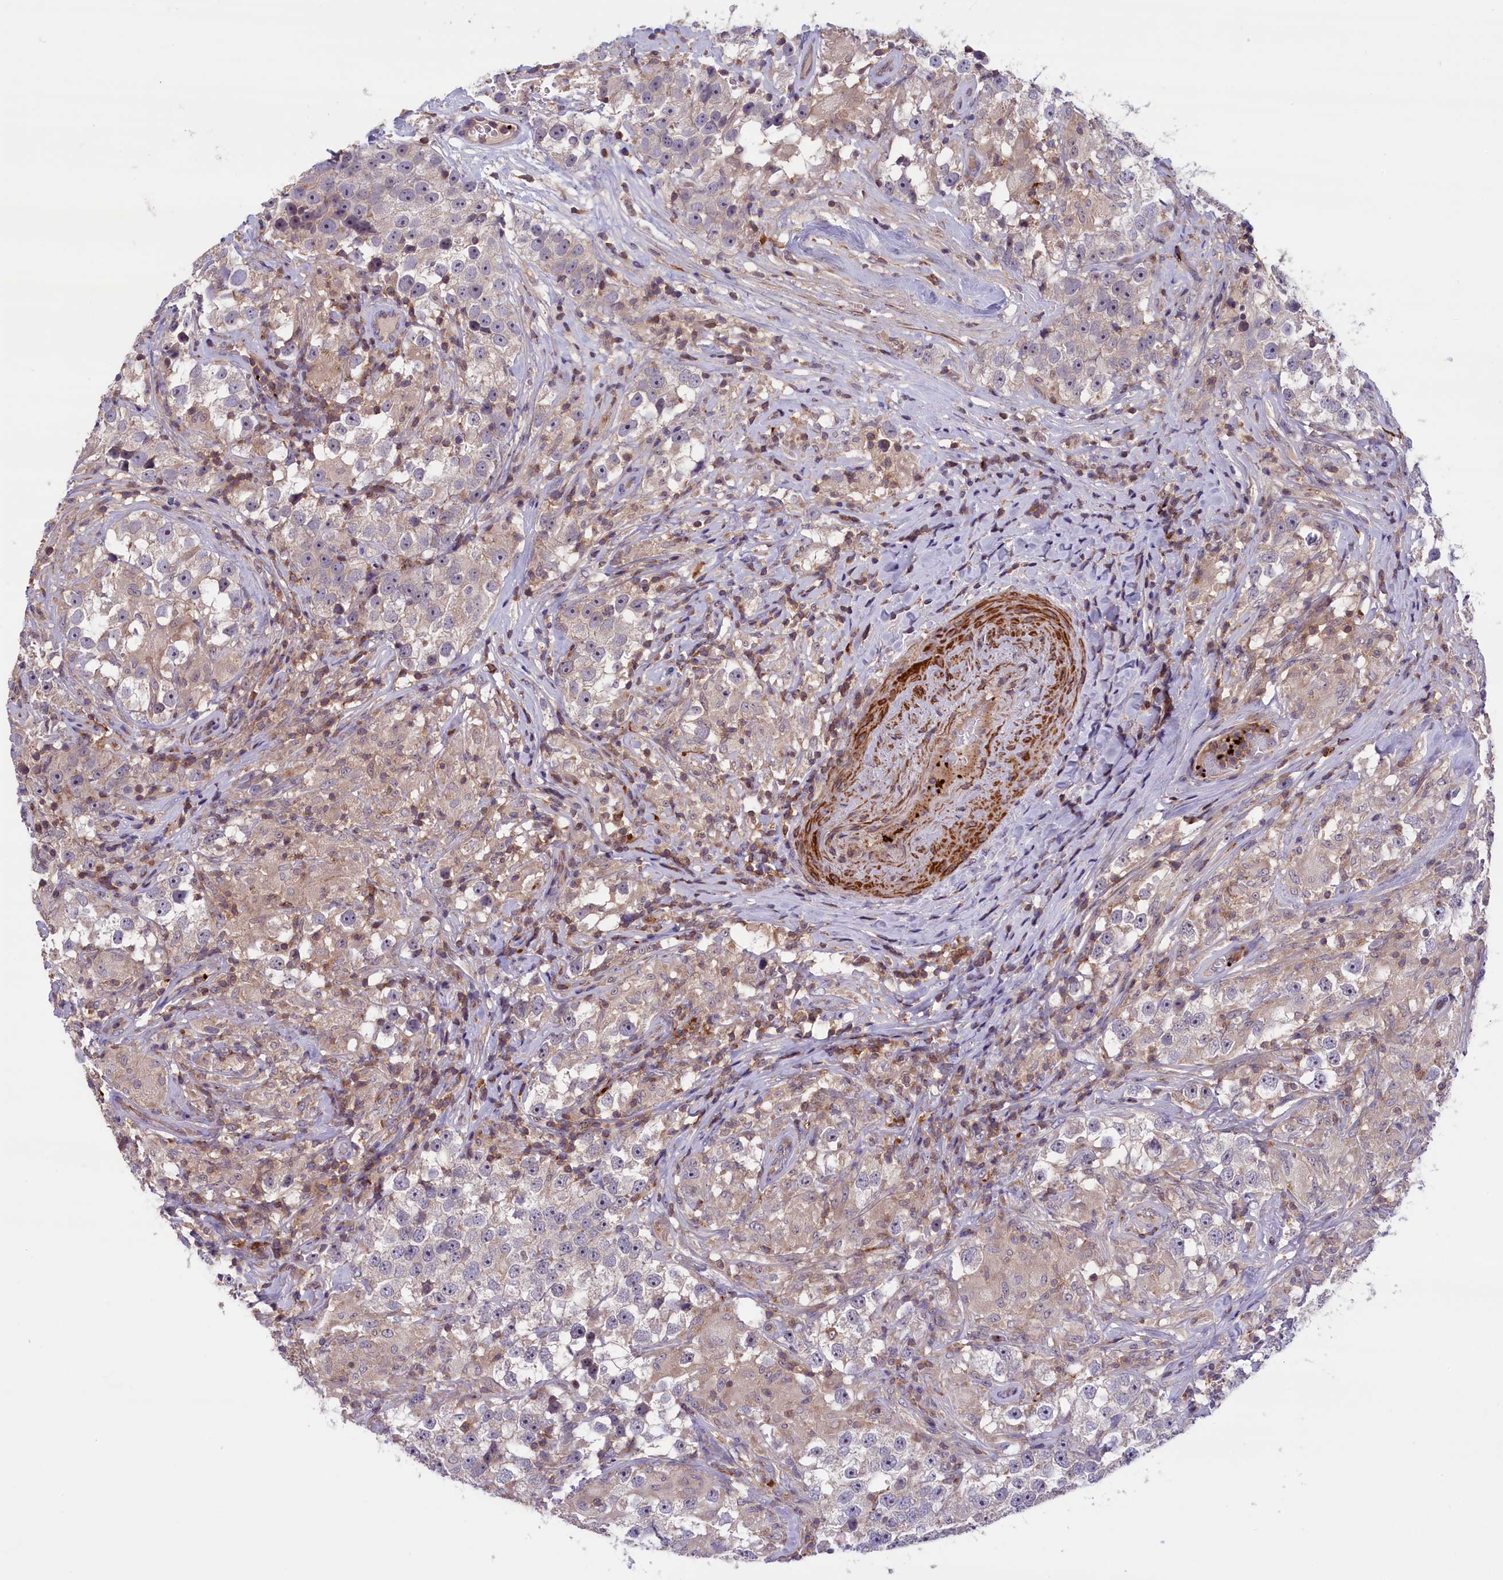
{"staining": {"intensity": "weak", "quantity": "<25%", "location": "cytoplasmic/membranous"}, "tissue": "testis cancer", "cell_type": "Tumor cells", "image_type": "cancer", "snomed": [{"axis": "morphology", "description": "Seminoma, NOS"}, {"axis": "topography", "description": "Testis"}], "caption": "A histopathology image of human seminoma (testis) is negative for staining in tumor cells.", "gene": "HEATR3", "patient": {"sex": "male", "age": 46}}